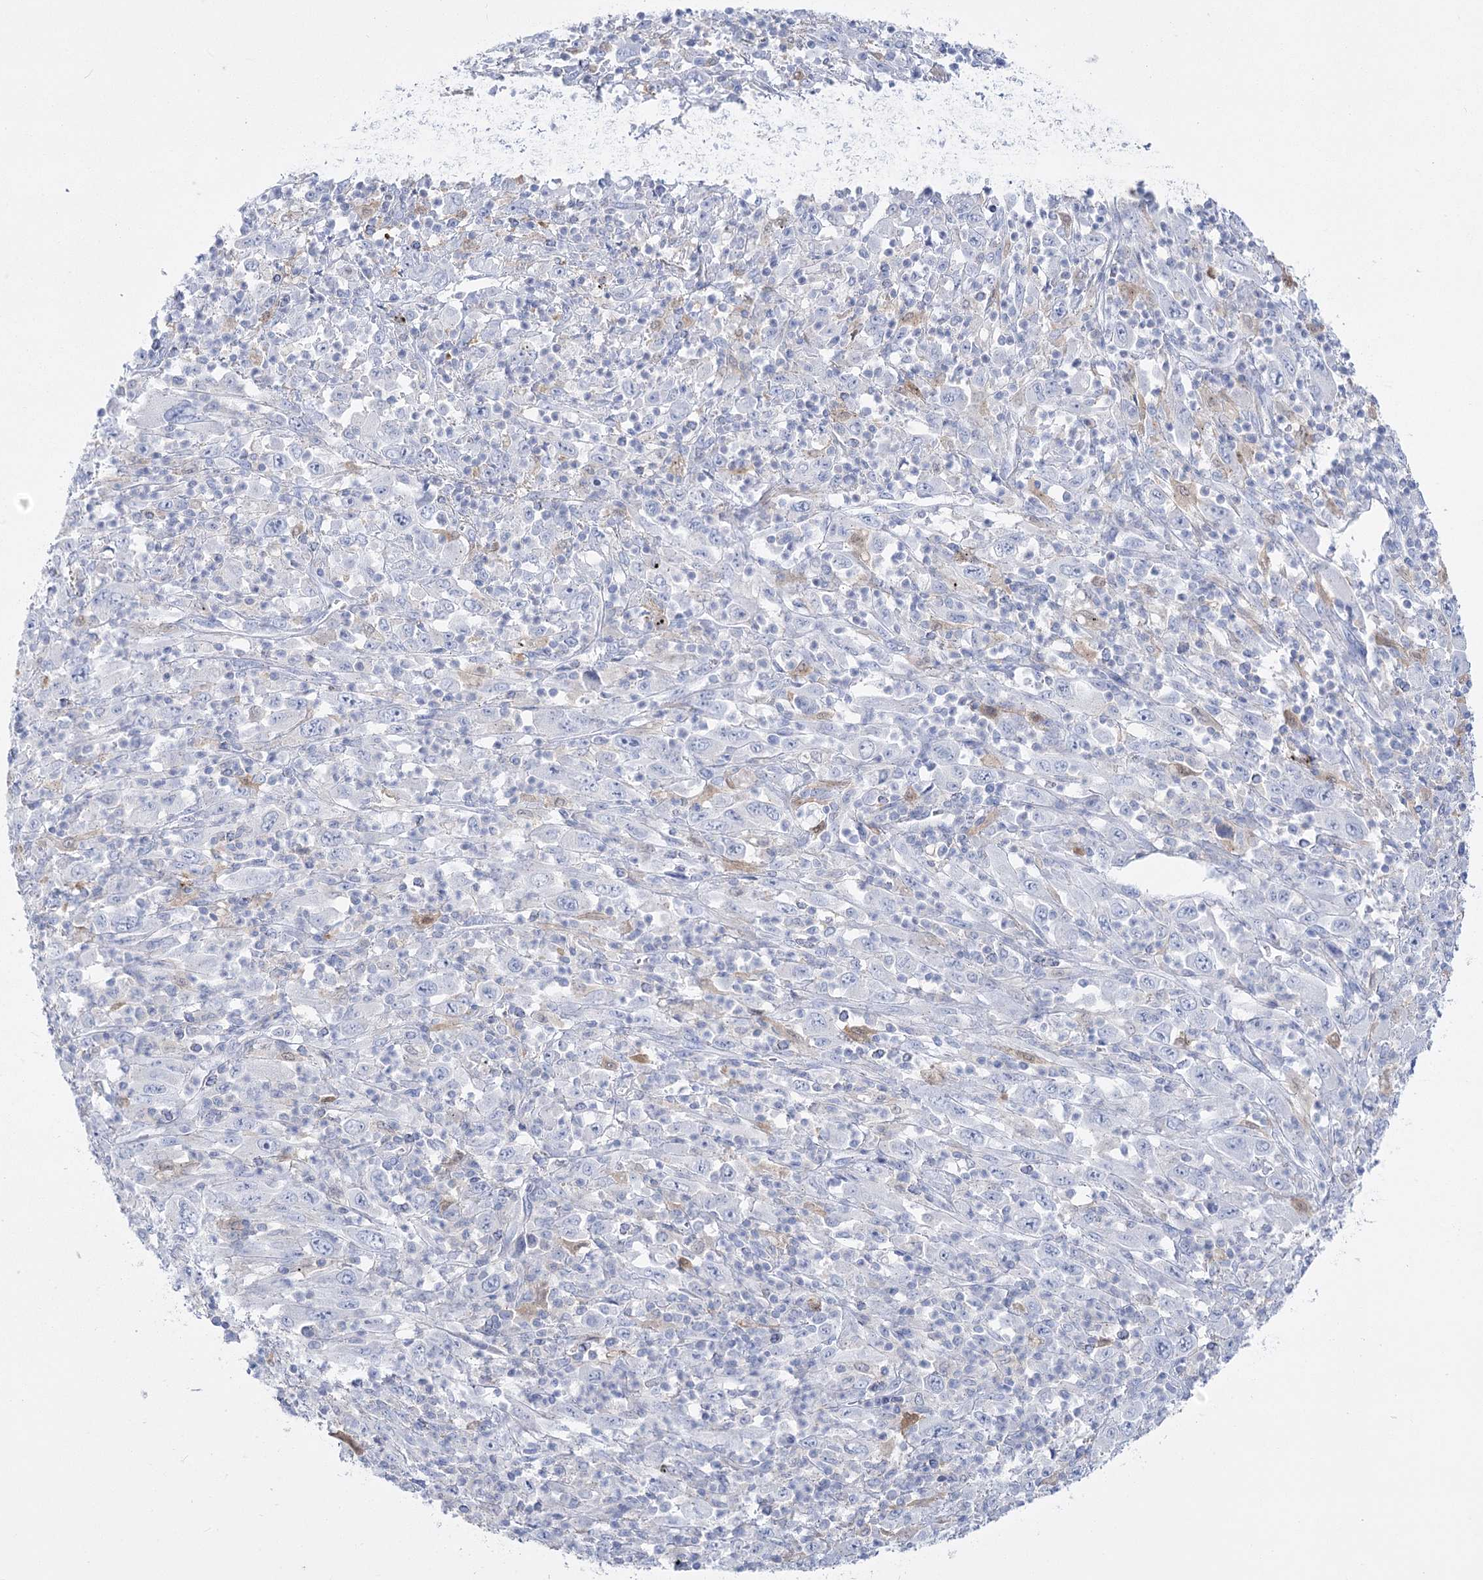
{"staining": {"intensity": "negative", "quantity": "none", "location": "none"}, "tissue": "melanoma", "cell_type": "Tumor cells", "image_type": "cancer", "snomed": [{"axis": "morphology", "description": "Malignant melanoma, Metastatic site"}, {"axis": "topography", "description": "Skin"}], "caption": "Image shows no significant protein expression in tumor cells of melanoma.", "gene": "PCDHA1", "patient": {"sex": "female", "age": 56}}